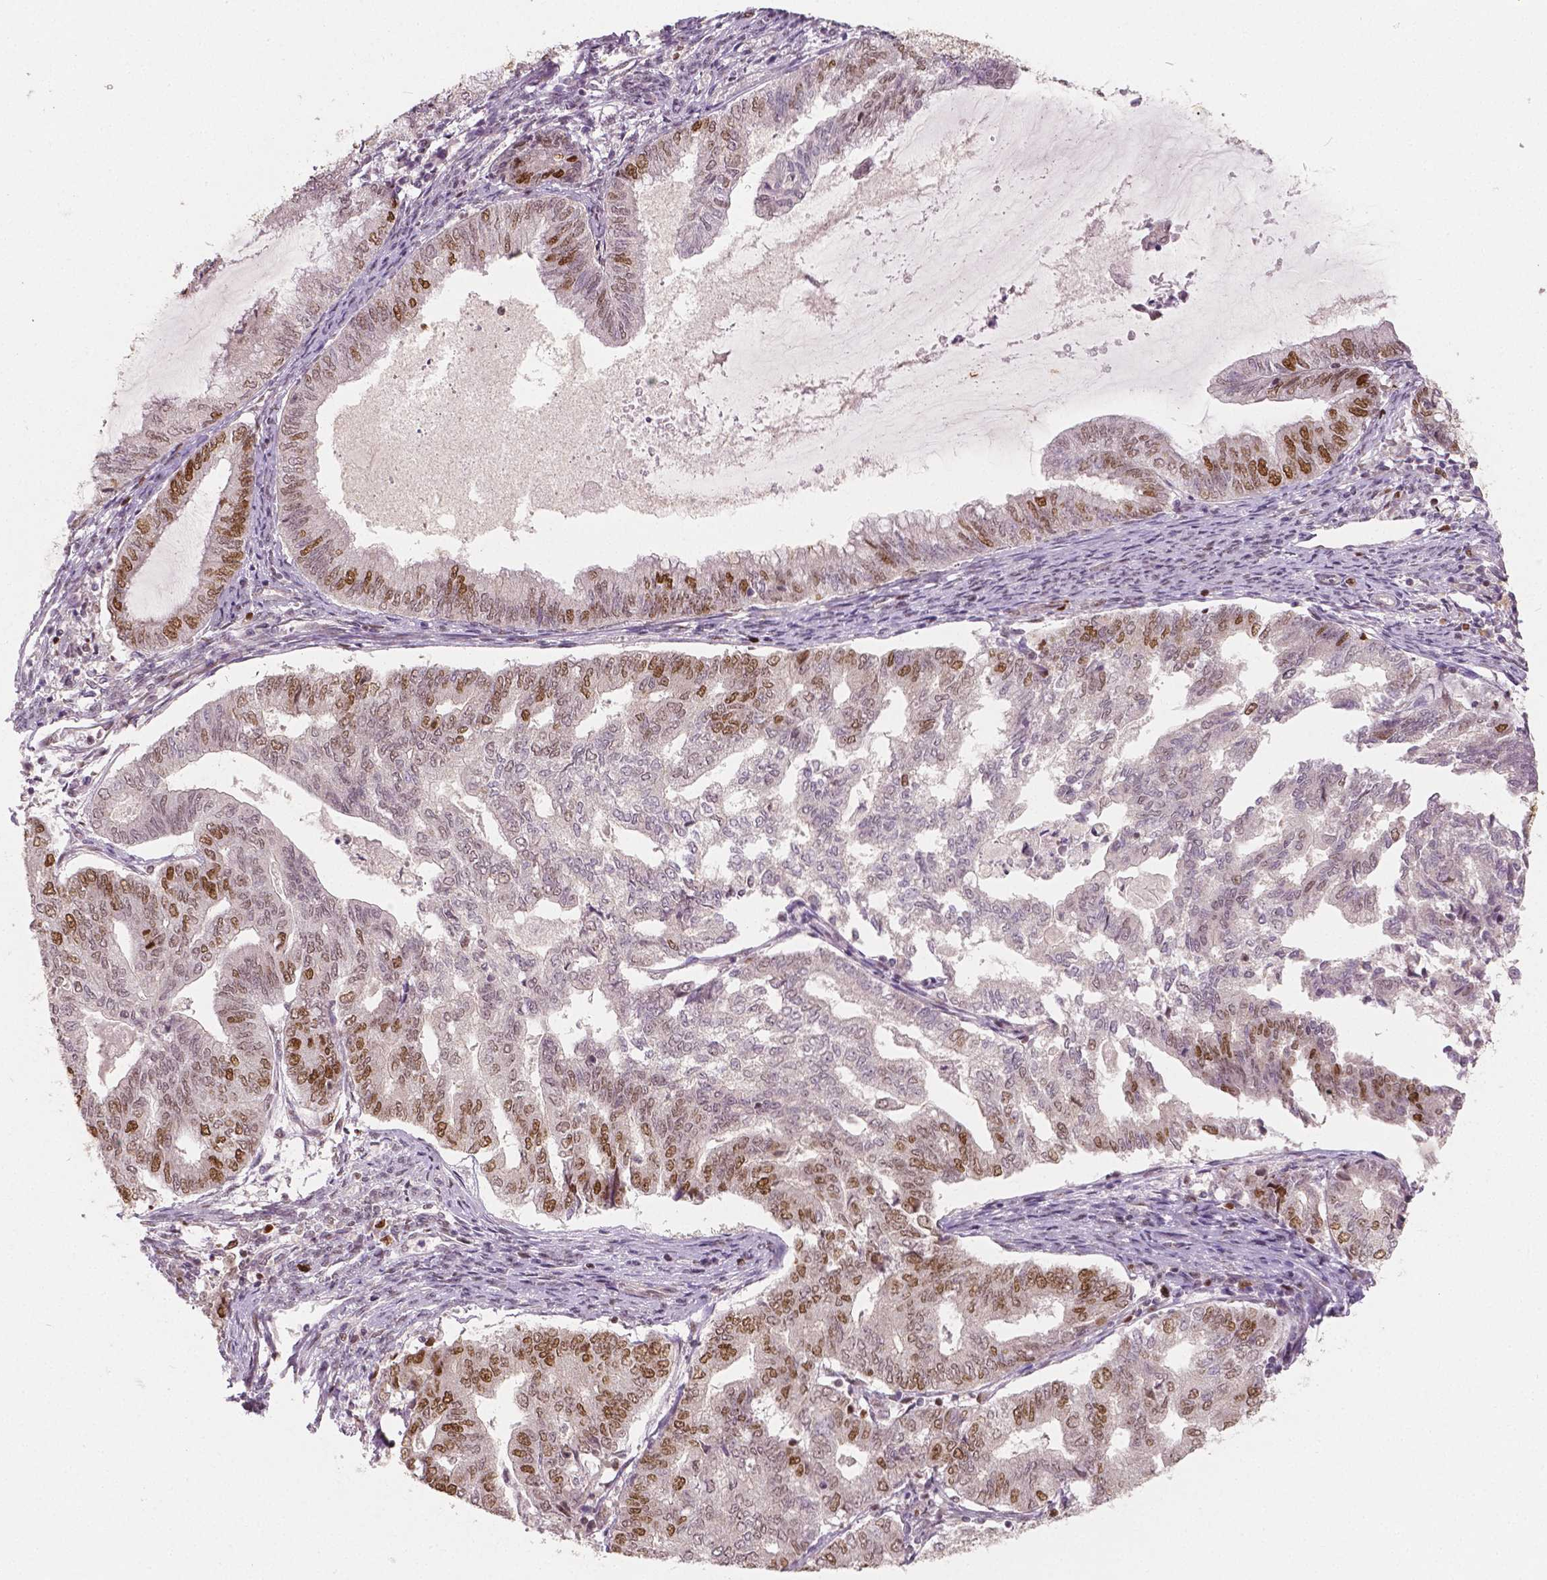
{"staining": {"intensity": "moderate", "quantity": "<25%", "location": "nuclear"}, "tissue": "endometrial cancer", "cell_type": "Tumor cells", "image_type": "cancer", "snomed": [{"axis": "morphology", "description": "Adenocarcinoma, NOS"}, {"axis": "topography", "description": "Endometrium"}], "caption": "About <25% of tumor cells in adenocarcinoma (endometrial) exhibit moderate nuclear protein expression as visualized by brown immunohistochemical staining.", "gene": "NSD2", "patient": {"sex": "female", "age": 79}}